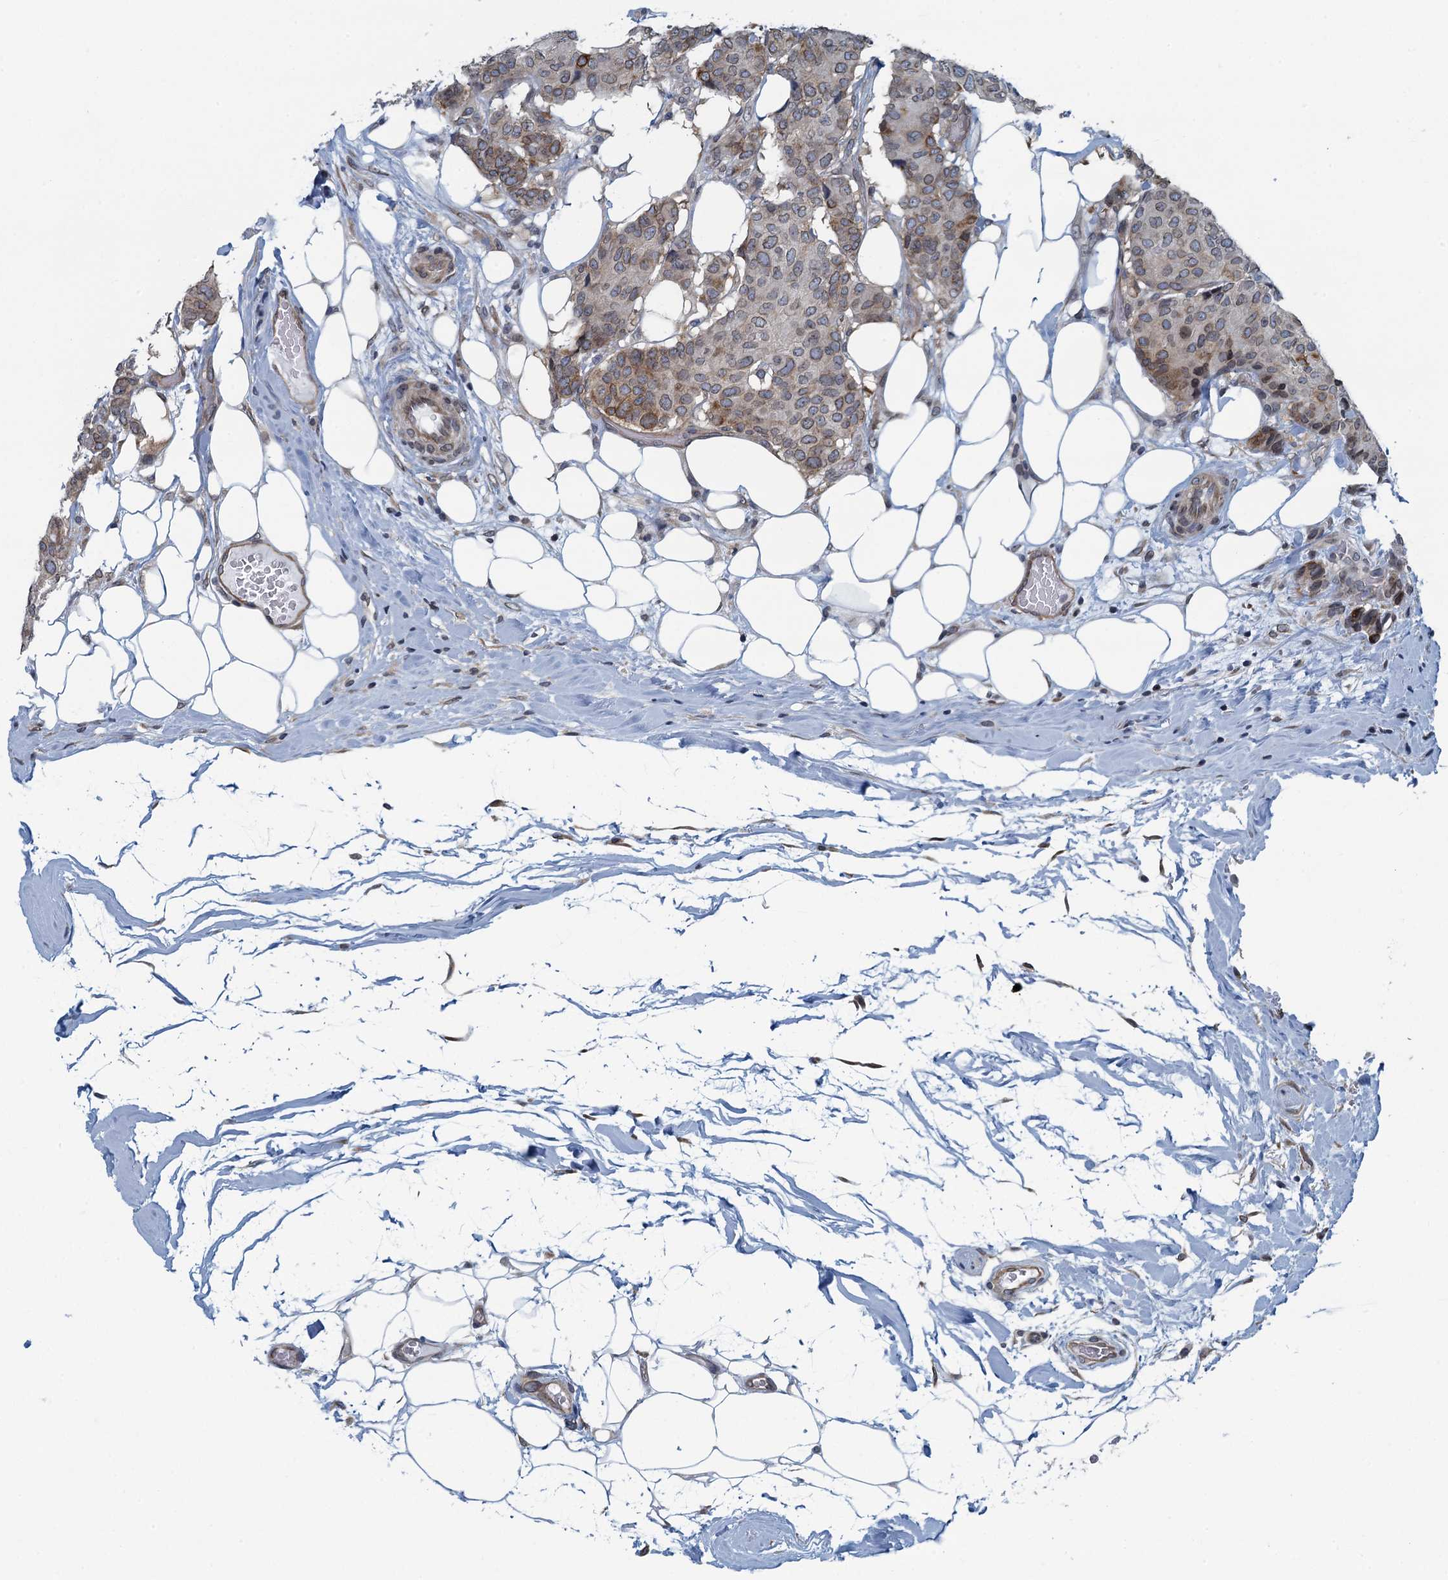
{"staining": {"intensity": "weak", "quantity": ">75%", "location": "cytoplasmic/membranous,nuclear"}, "tissue": "breast cancer", "cell_type": "Tumor cells", "image_type": "cancer", "snomed": [{"axis": "morphology", "description": "Duct carcinoma"}, {"axis": "topography", "description": "Breast"}], "caption": "Breast cancer stained with a brown dye shows weak cytoplasmic/membranous and nuclear positive positivity in approximately >75% of tumor cells.", "gene": "CCDC34", "patient": {"sex": "female", "age": 75}}